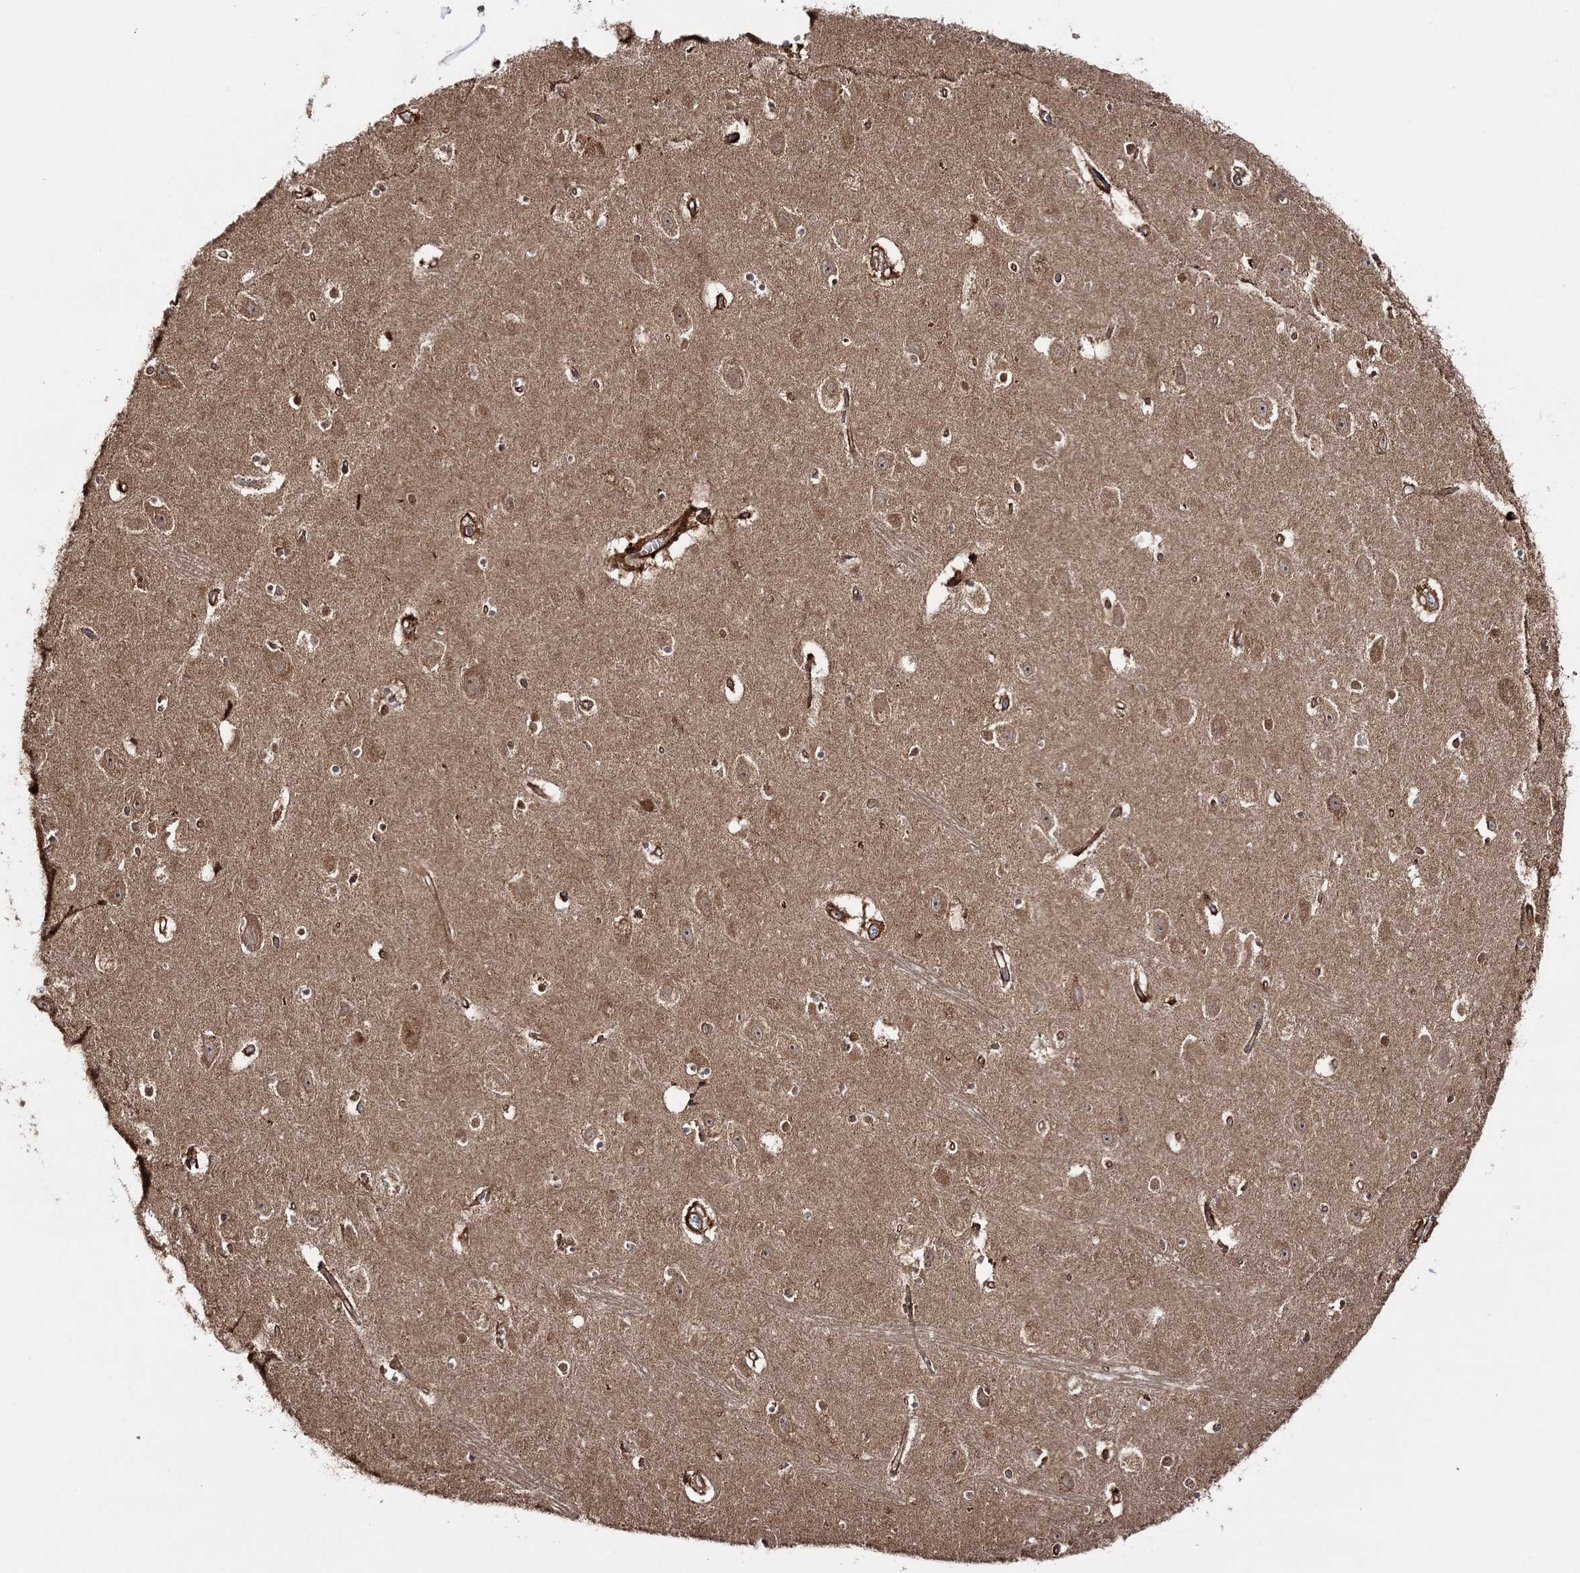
{"staining": {"intensity": "moderate", "quantity": "<25%", "location": "cytoplasmic/membranous,nuclear"}, "tissue": "hippocampus", "cell_type": "Glial cells", "image_type": "normal", "snomed": [{"axis": "morphology", "description": "Normal tissue, NOS"}, {"axis": "topography", "description": "Hippocampus"}], "caption": "The image displays immunohistochemical staining of benign hippocampus. There is moderate cytoplasmic/membranous,nuclear positivity is present in approximately <25% of glial cells. The protein is stained brown, and the nuclei are stained in blue (DAB (3,3'-diaminobenzidine) IHC with brightfield microscopy, high magnification).", "gene": "MOCS2", "patient": {"sex": "female", "age": 64}}